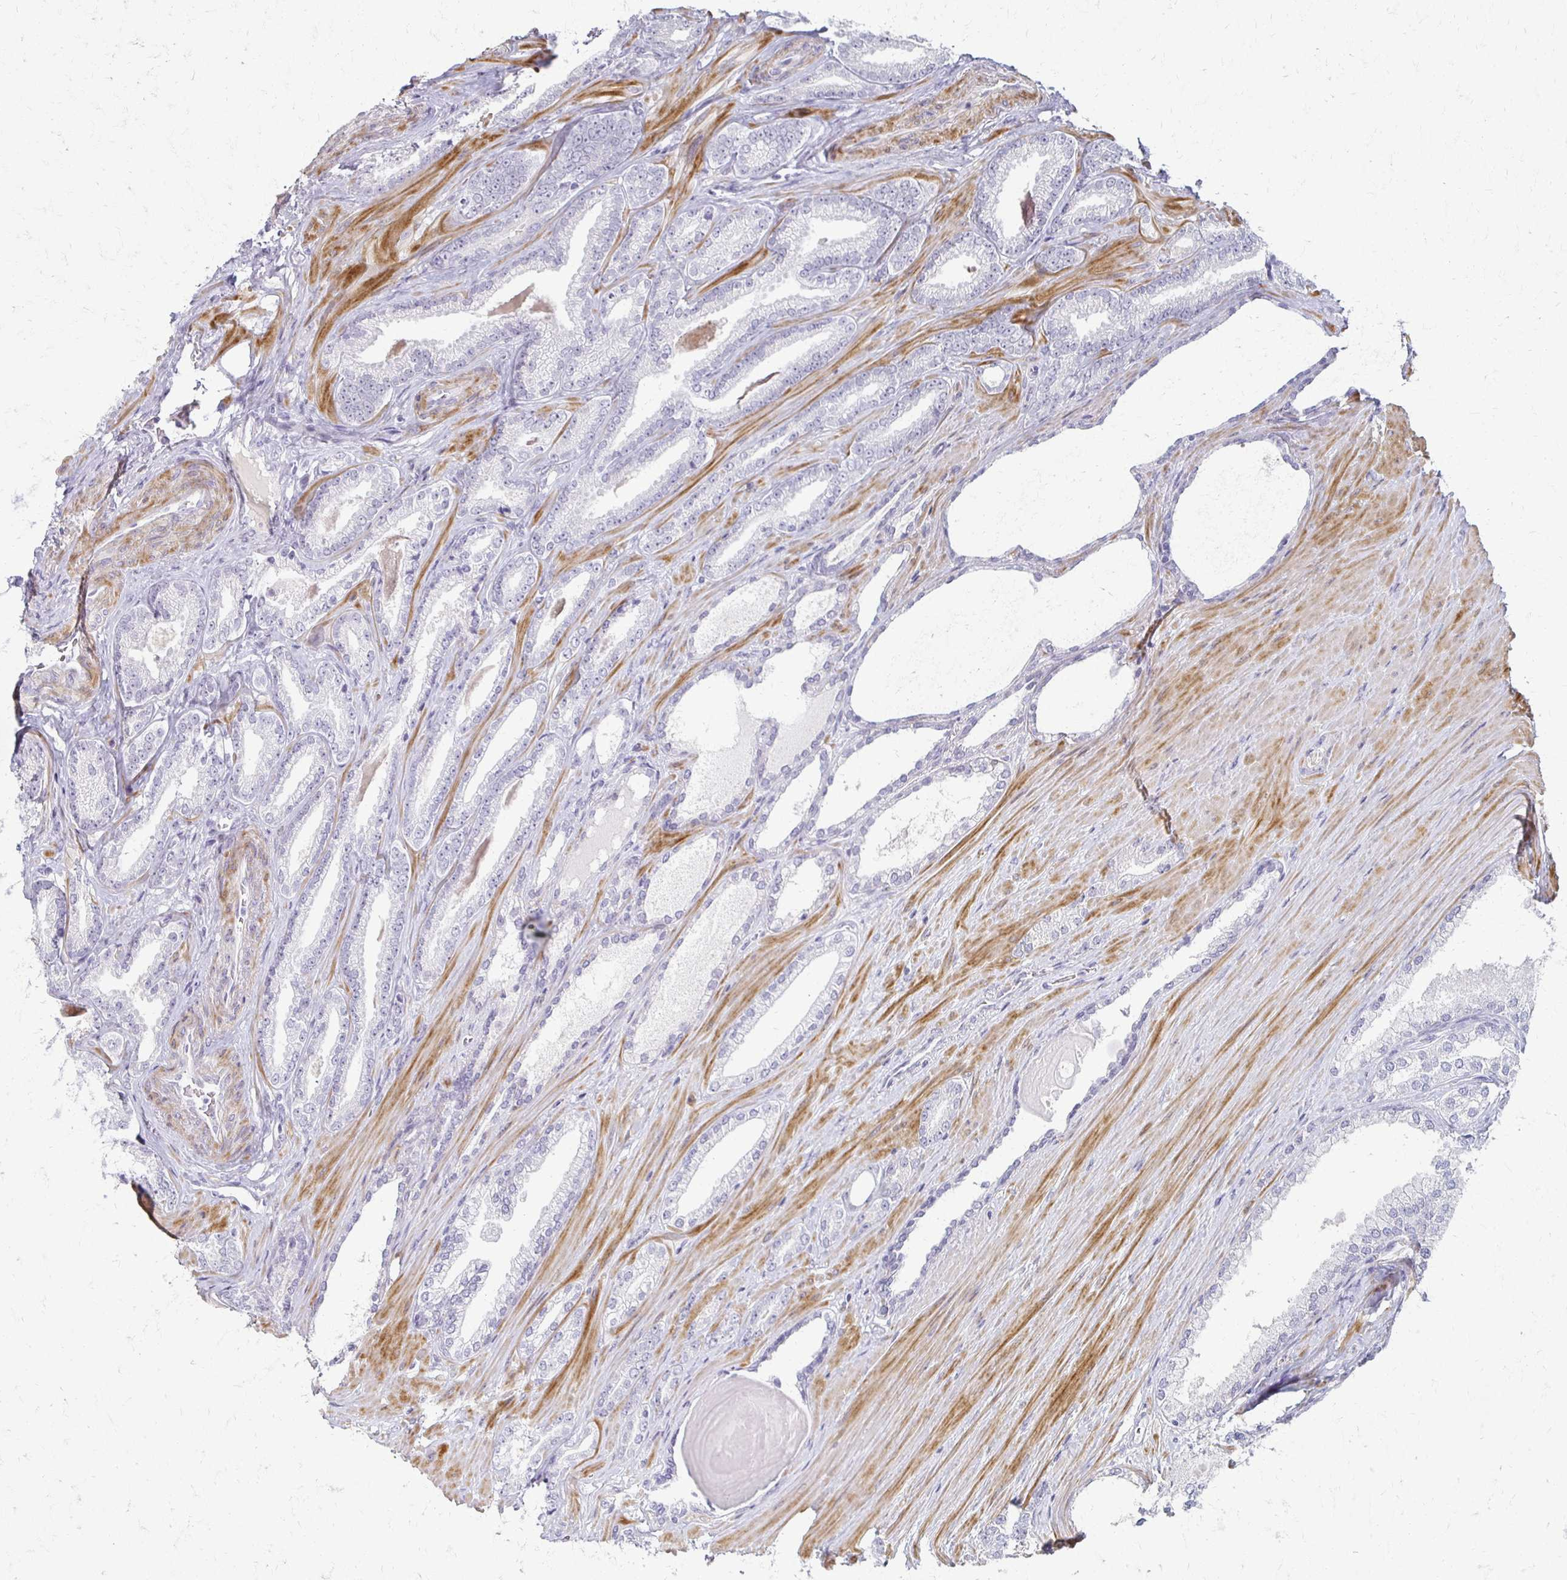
{"staining": {"intensity": "negative", "quantity": "none", "location": "none"}, "tissue": "prostate cancer", "cell_type": "Tumor cells", "image_type": "cancer", "snomed": [{"axis": "morphology", "description": "Adenocarcinoma, Low grade"}, {"axis": "topography", "description": "Prostate"}], "caption": "Tumor cells are negative for protein expression in human prostate adenocarcinoma (low-grade).", "gene": "FOXO4", "patient": {"sex": "male", "age": 61}}